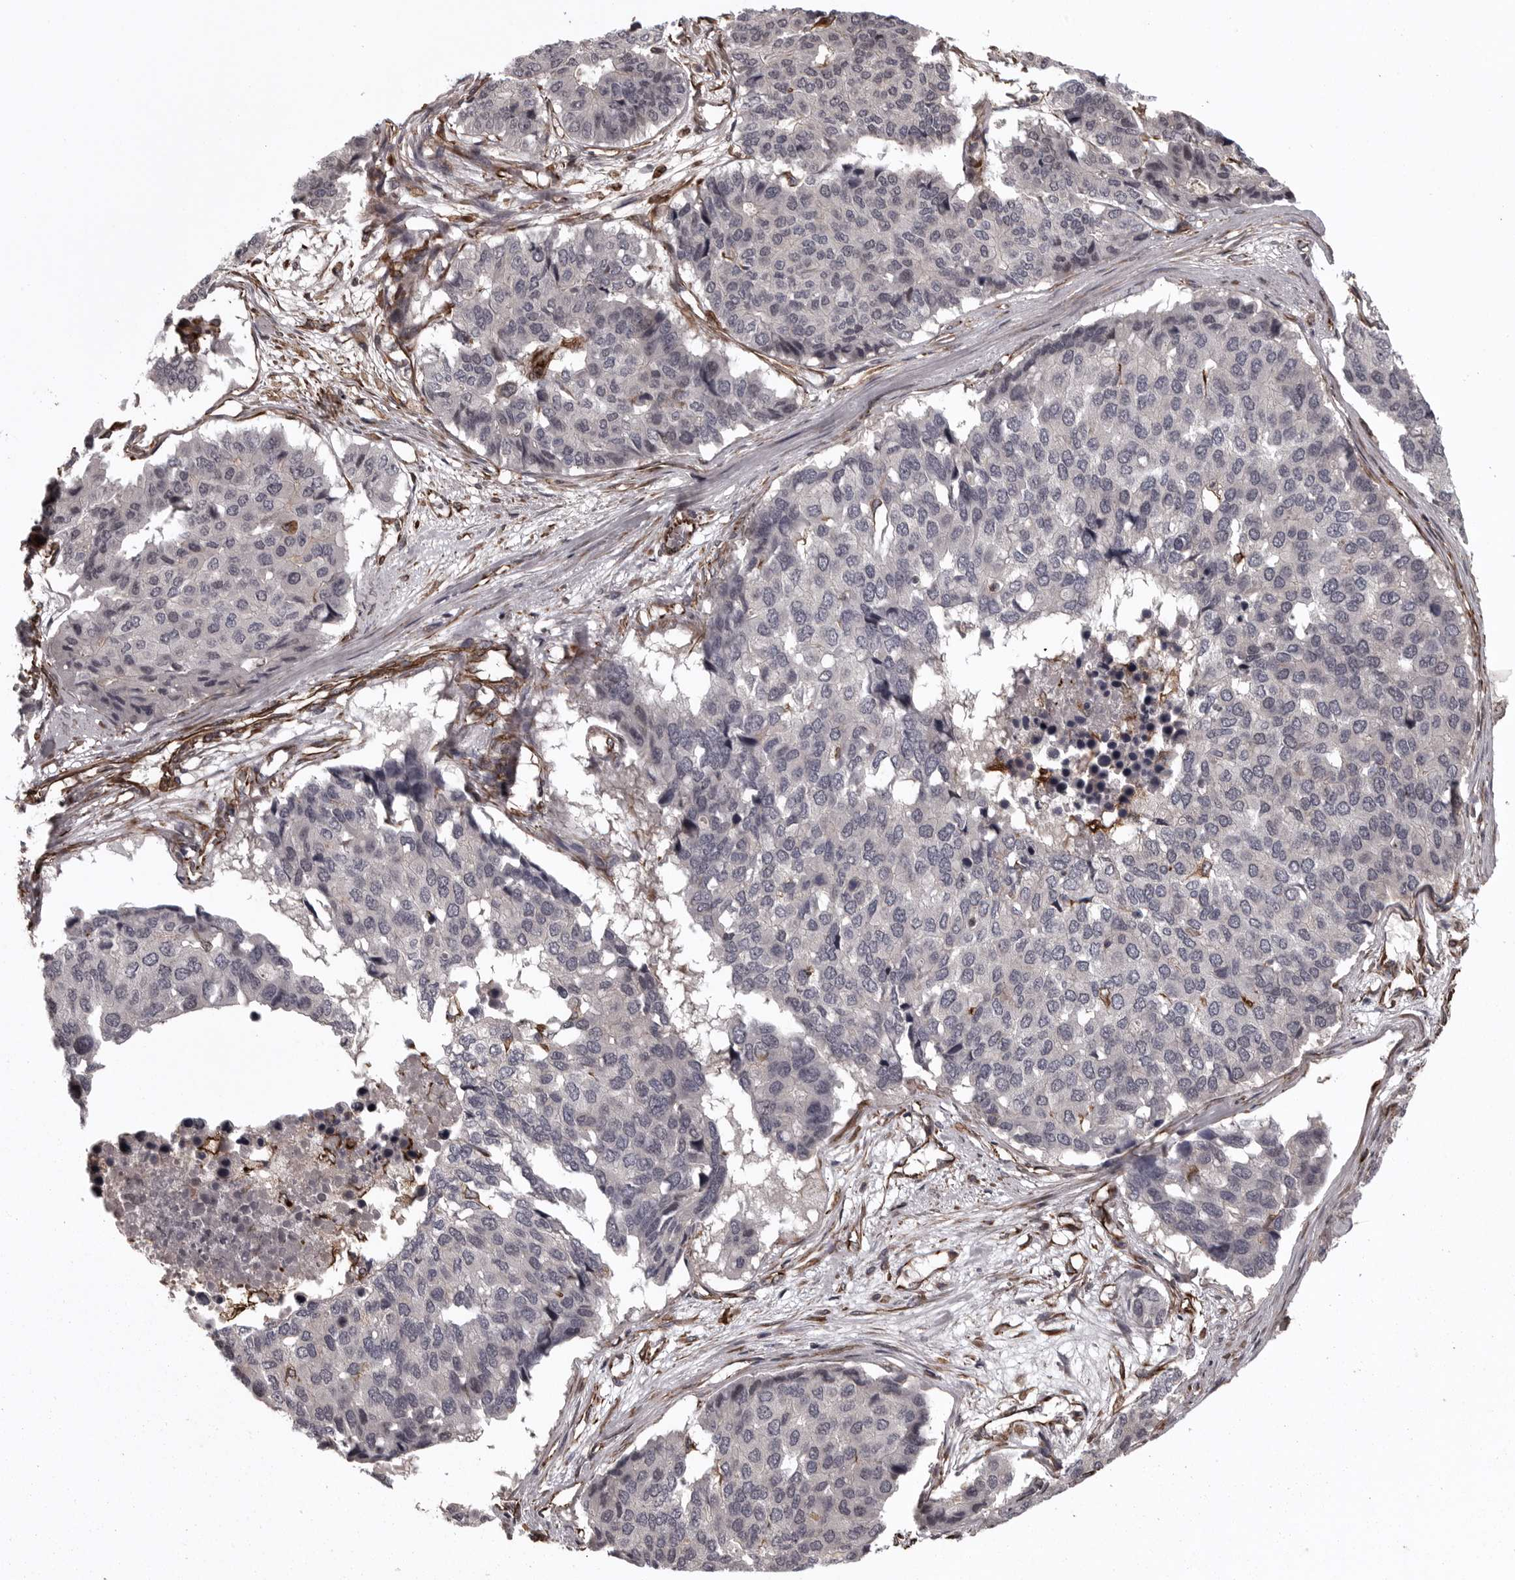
{"staining": {"intensity": "negative", "quantity": "none", "location": "none"}, "tissue": "pancreatic cancer", "cell_type": "Tumor cells", "image_type": "cancer", "snomed": [{"axis": "morphology", "description": "Adenocarcinoma, NOS"}, {"axis": "topography", "description": "Pancreas"}], "caption": "This micrograph is of pancreatic cancer (adenocarcinoma) stained with immunohistochemistry (IHC) to label a protein in brown with the nuclei are counter-stained blue. There is no staining in tumor cells. Brightfield microscopy of immunohistochemistry (IHC) stained with DAB (brown) and hematoxylin (blue), captured at high magnification.", "gene": "FAAP100", "patient": {"sex": "male", "age": 50}}